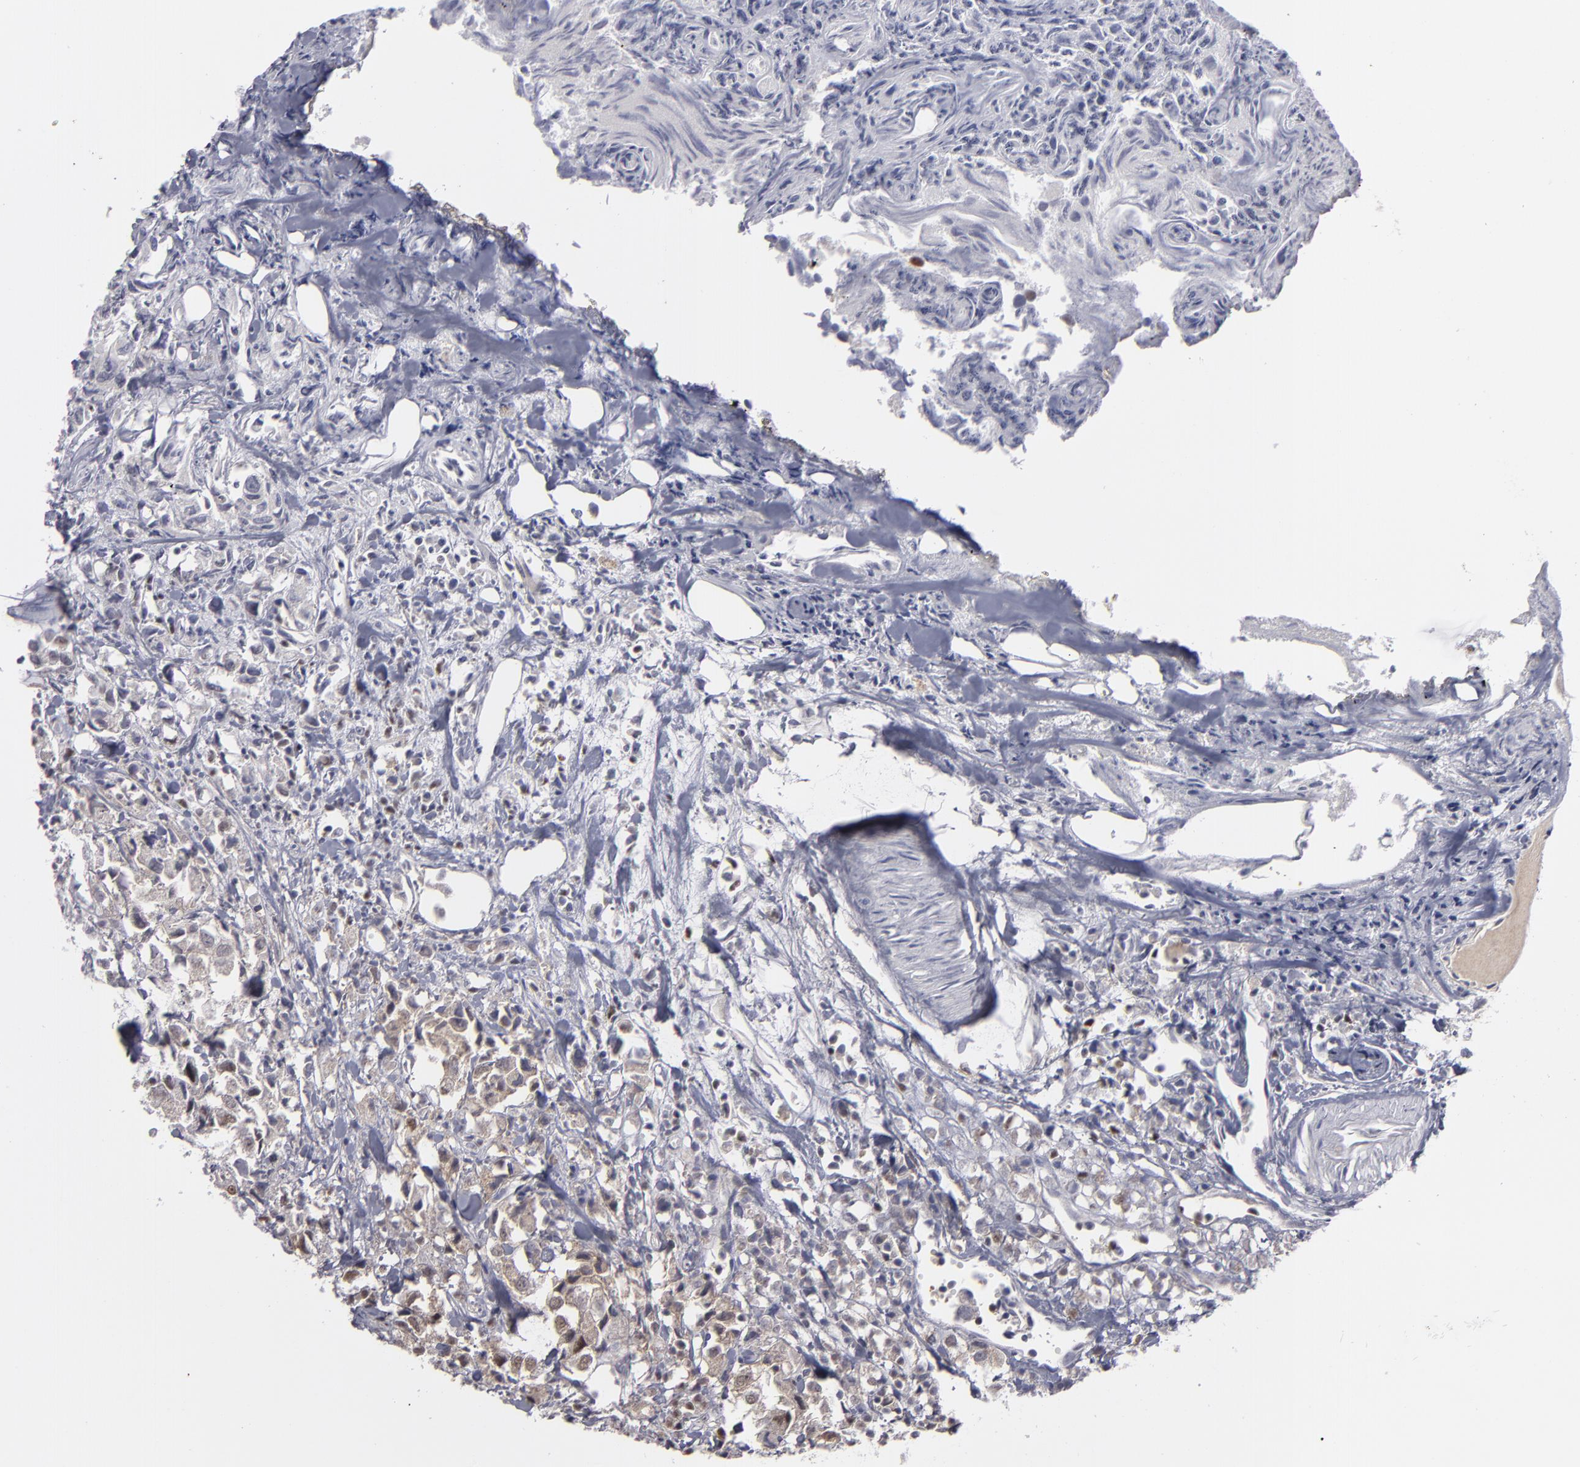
{"staining": {"intensity": "moderate", "quantity": "25%-75%", "location": "cytoplasmic/membranous,nuclear"}, "tissue": "urothelial cancer", "cell_type": "Tumor cells", "image_type": "cancer", "snomed": [{"axis": "morphology", "description": "Urothelial carcinoma, High grade"}, {"axis": "topography", "description": "Urinary bladder"}], "caption": "Human urothelial cancer stained with a protein marker demonstrates moderate staining in tumor cells.", "gene": "GSR", "patient": {"sex": "female", "age": 75}}